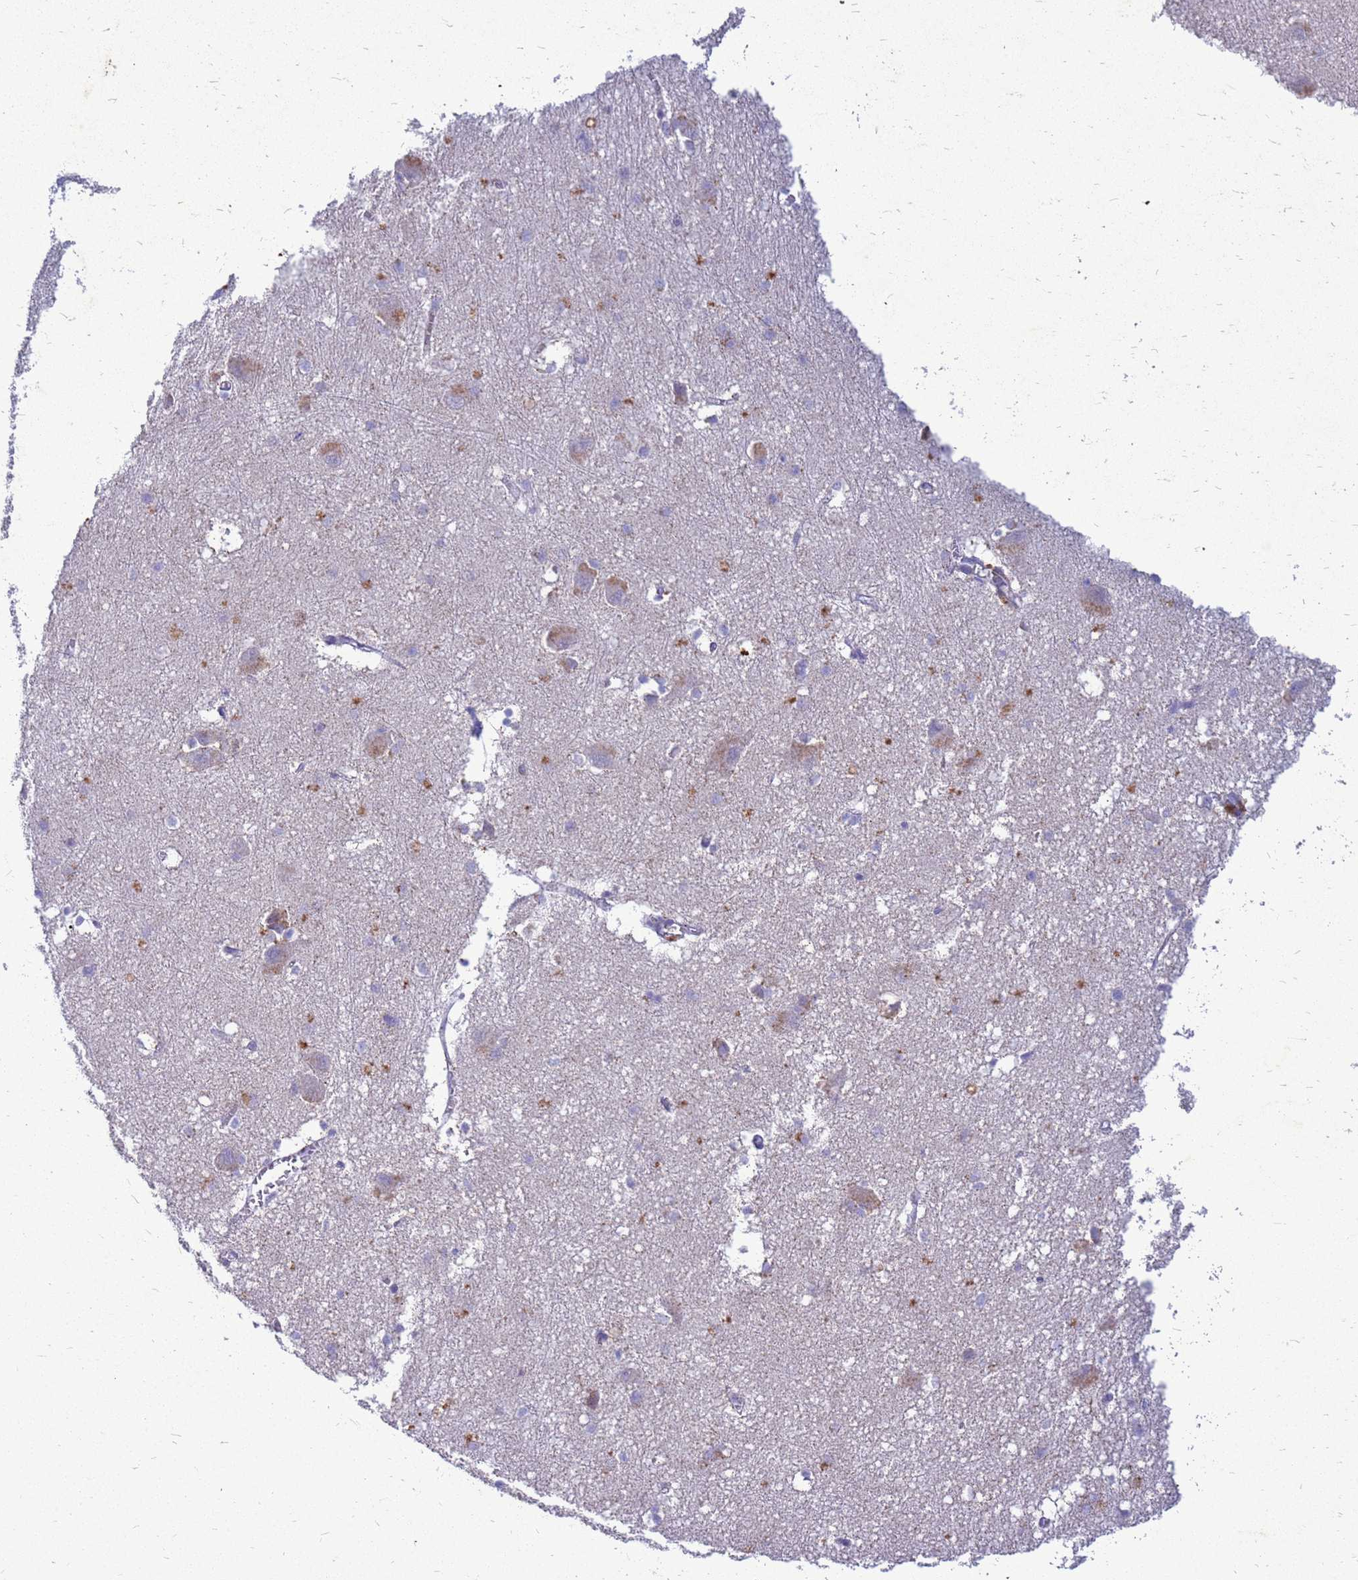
{"staining": {"intensity": "weak", "quantity": "<25%", "location": "cytoplasmic/membranous"}, "tissue": "caudate", "cell_type": "Glial cells", "image_type": "normal", "snomed": [{"axis": "morphology", "description": "Normal tissue, NOS"}, {"axis": "topography", "description": "Lateral ventricle wall"}], "caption": "IHC micrograph of normal caudate stained for a protein (brown), which reveals no staining in glial cells.", "gene": "AKR1C1", "patient": {"sex": "male", "age": 37}}